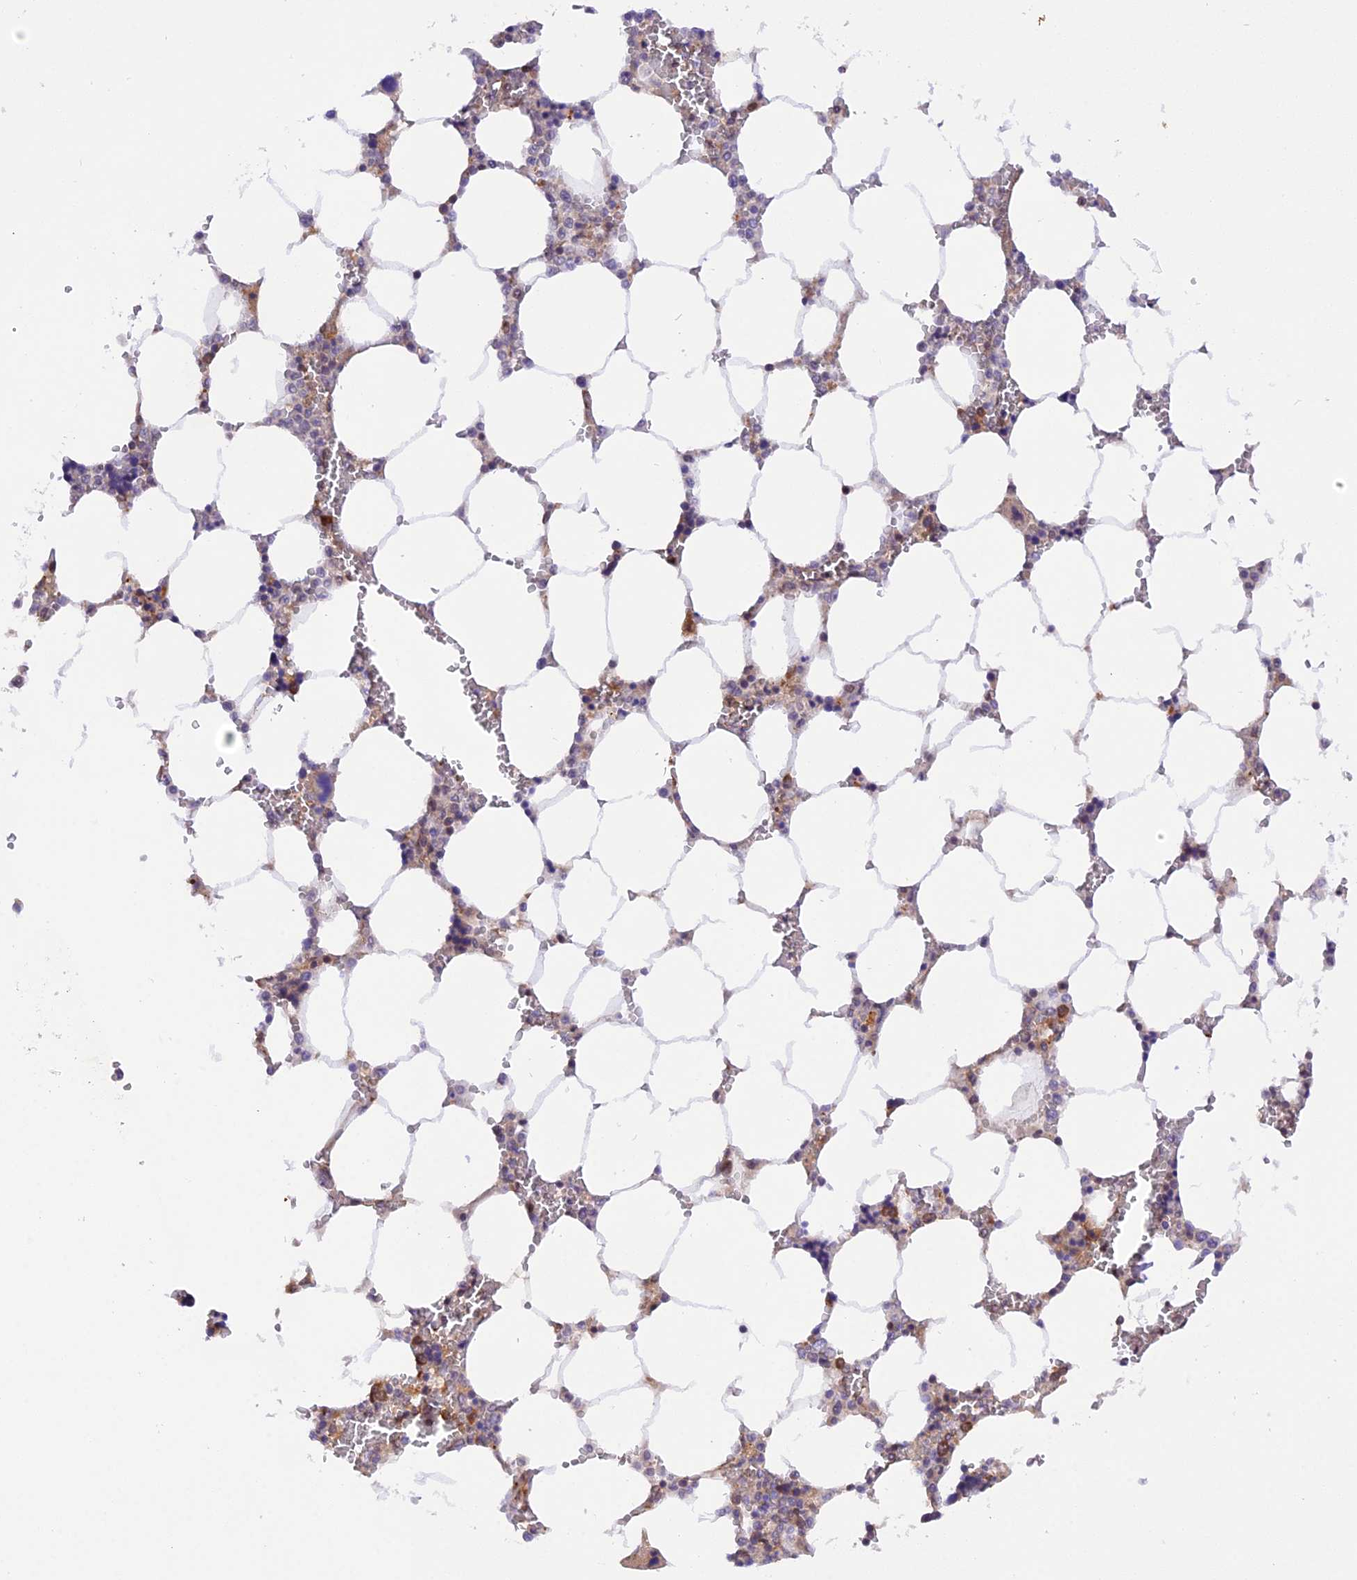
{"staining": {"intensity": "moderate", "quantity": "<25%", "location": "cytoplasmic/membranous"}, "tissue": "bone marrow", "cell_type": "Hematopoietic cells", "image_type": "normal", "snomed": [{"axis": "morphology", "description": "Normal tissue, NOS"}, {"axis": "topography", "description": "Bone marrow"}], "caption": "Moderate cytoplasmic/membranous staining for a protein is identified in approximately <25% of hematopoietic cells of benign bone marrow using immunohistochemistry.", "gene": "SAMD4A", "patient": {"sex": "male", "age": 64}}